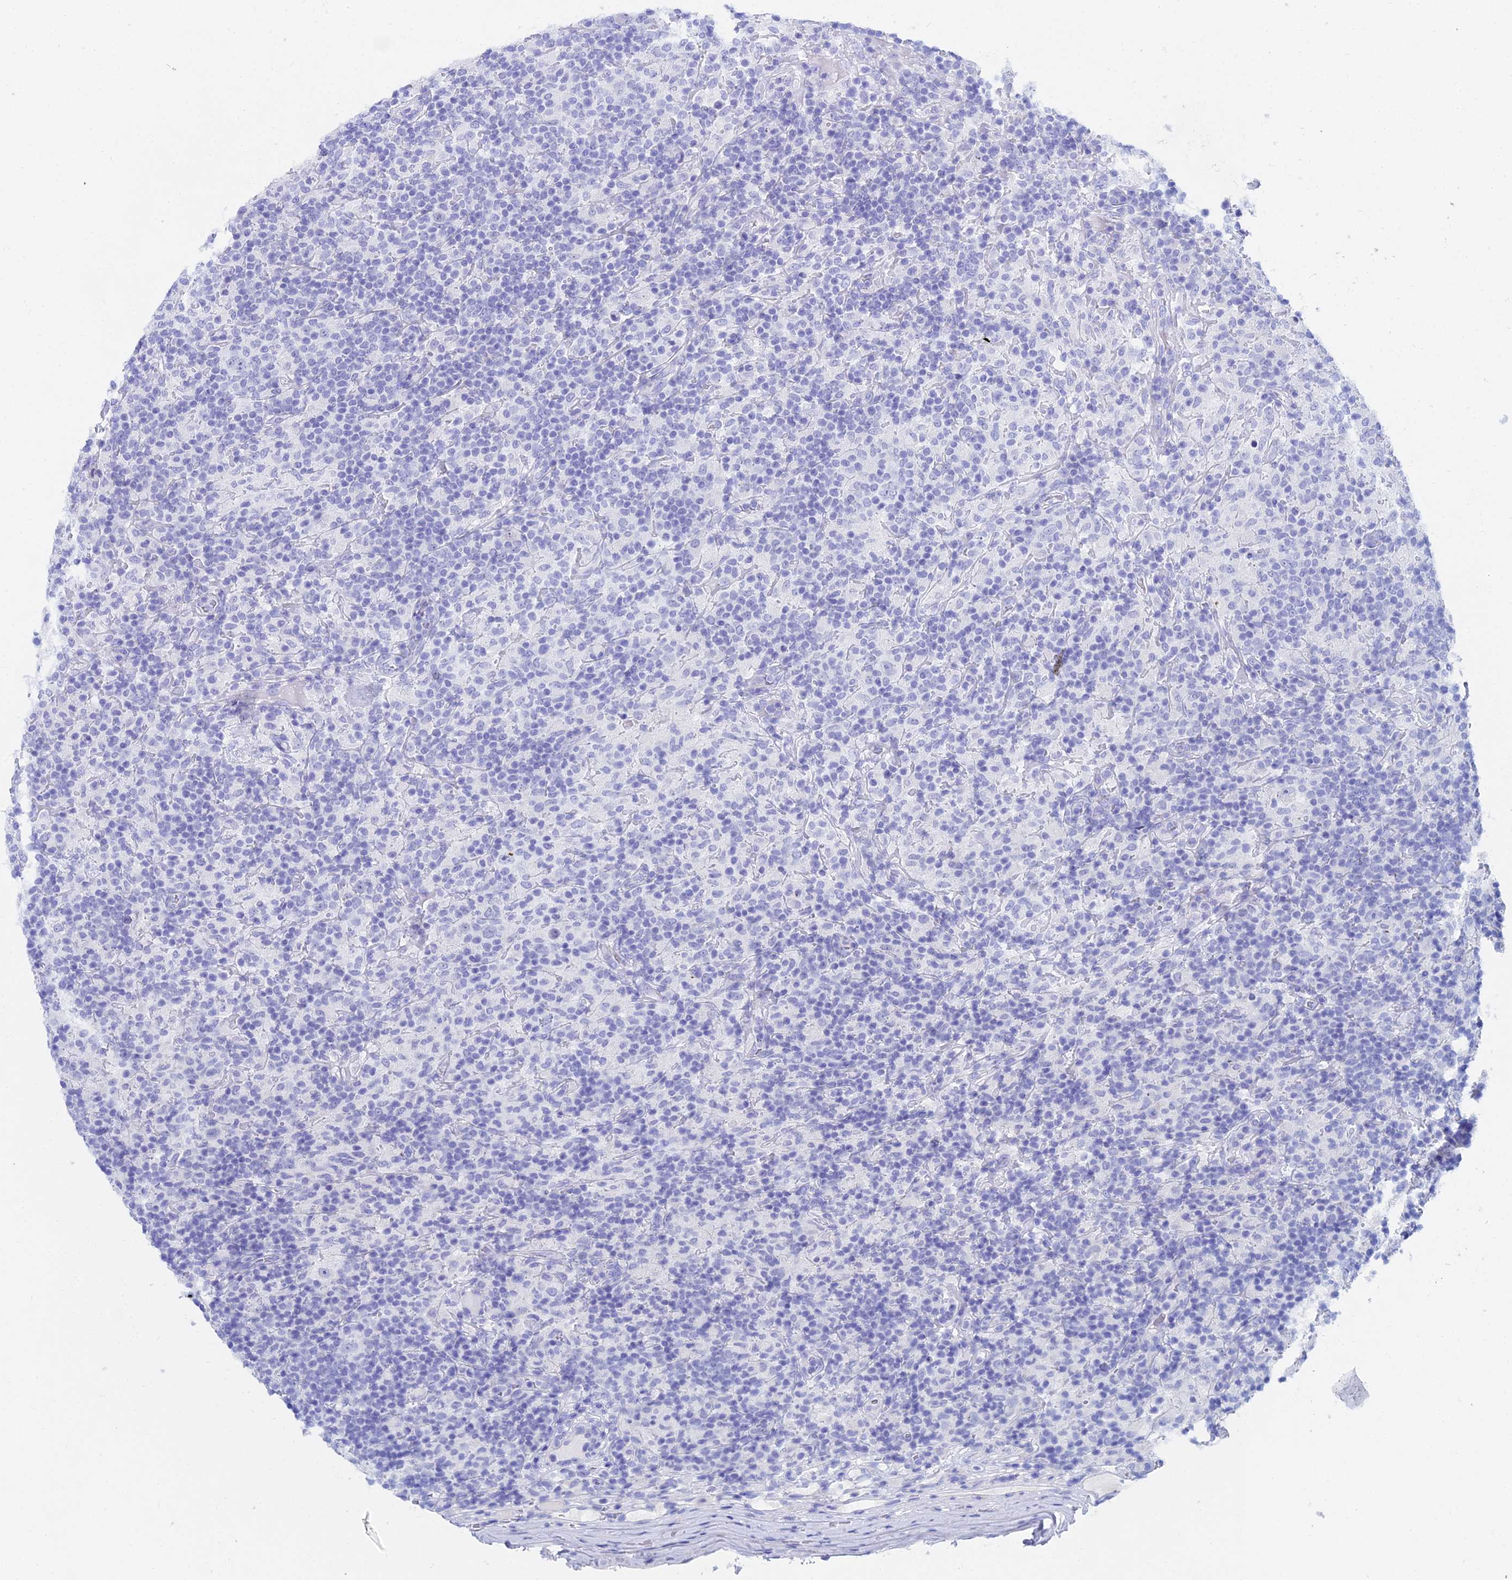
{"staining": {"intensity": "negative", "quantity": "none", "location": "none"}, "tissue": "lymphoma", "cell_type": "Tumor cells", "image_type": "cancer", "snomed": [{"axis": "morphology", "description": "Hodgkin's disease, NOS"}, {"axis": "topography", "description": "Lymph node"}], "caption": "High magnification brightfield microscopy of lymphoma stained with DAB (3,3'-diaminobenzidine) (brown) and counterstained with hematoxylin (blue): tumor cells show no significant staining.", "gene": "HSPA1L", "patient": {"sex": "male", "age": 70}}